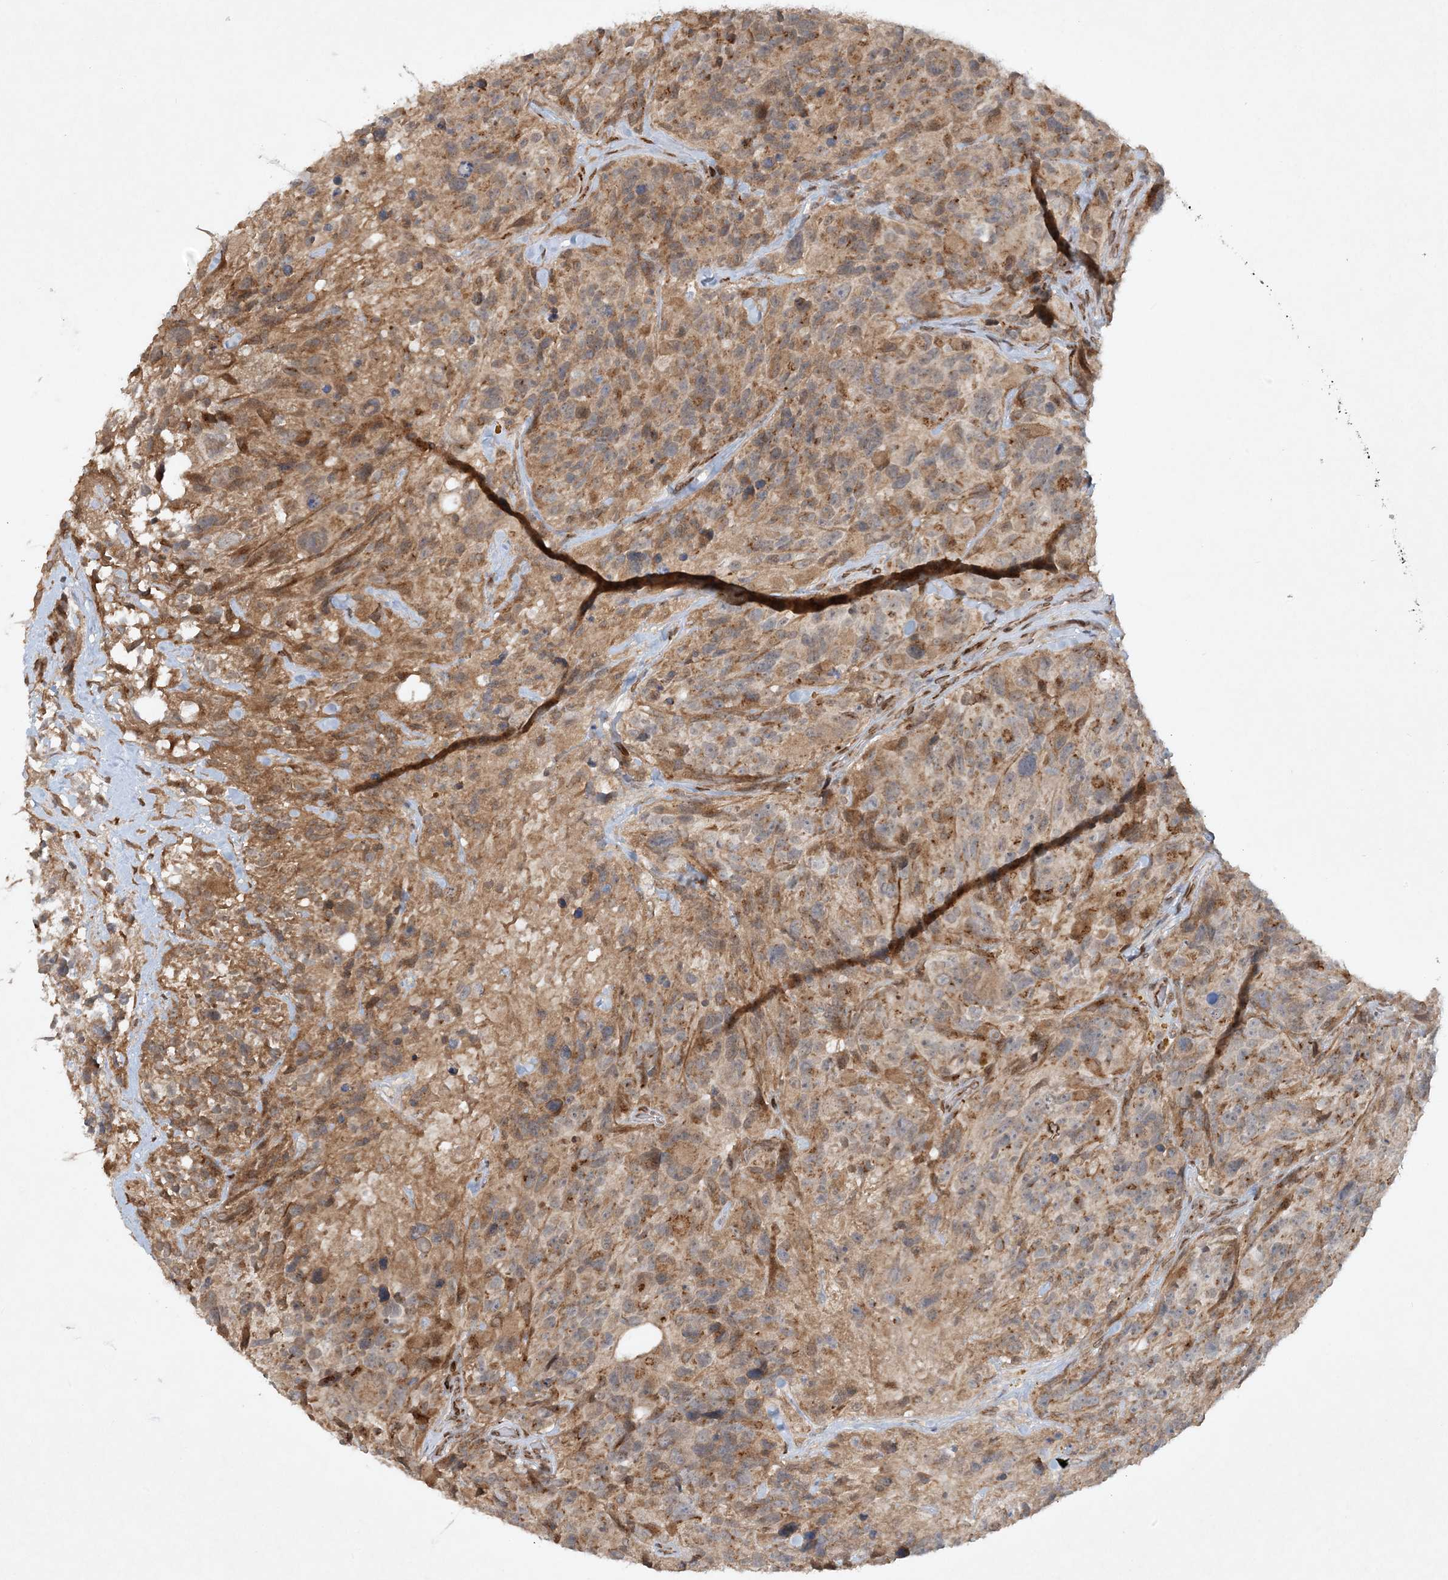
{"staining": {"intensity": "moderate", "quantity": "<25%", "location": "cytoplasmic/membranous"}, "tissue": "glioma", "cell_type": "Tumor cells", "image_type": "cancer", "snomed": [{"axis": "morphology", "description": "Glioma, malignant, High grade"}, {"axis": "topography", "description": "Brain"}], "caption": "A photomicrograph of glioma stained for a protein demonstrates moderate cytoplasmic/membranous brown staining in tumor cells. The protein is stained brown, and the nuclei are stained in blue (DAB IHC with brightfield microscopy, high magnification).", "gene": "SLC35A2", "patient": {"sex": "male", "age": 69}}